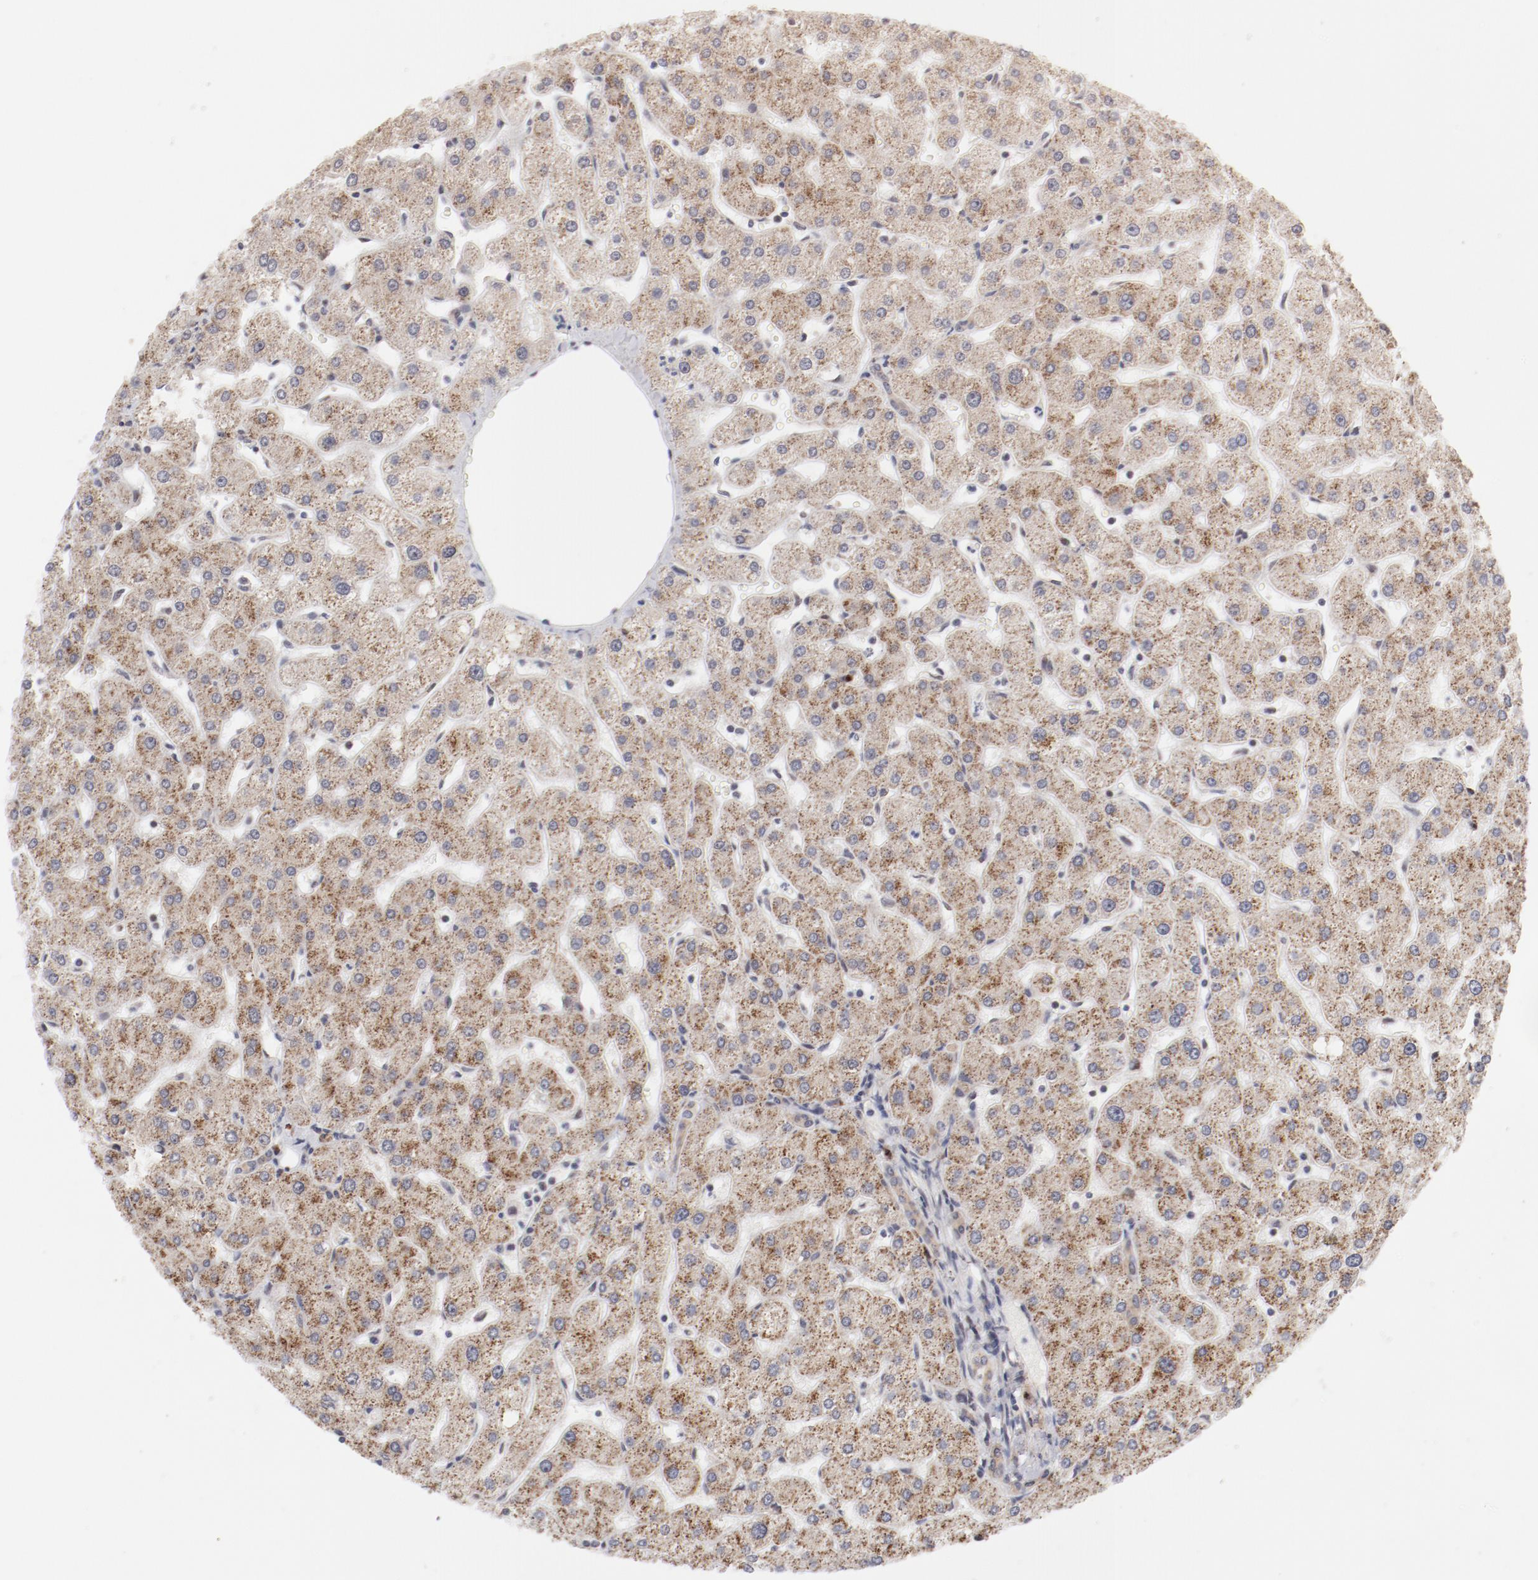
{"staining": {"intensity": "weak", "quantity": ">75%", "location": "cytoplasmic/membranous"}, "tissue": "liver", "cell_type": "Cholangiocytes", "image_type": "normal", "snomed": [{"axis": "morphology", "description": "Normal tissue, NOS"}, {"axis": "topography", "description": "Liver"}], "caption": "This histopathology image shows immunohistochemistry (IHC) staining of benign human liver, with low weak cytoplasmic/membranous staining in approximately >75% of cholangiocytes.", "gene": "RPL12", "patient": {"sex": "male", "age": 67}}